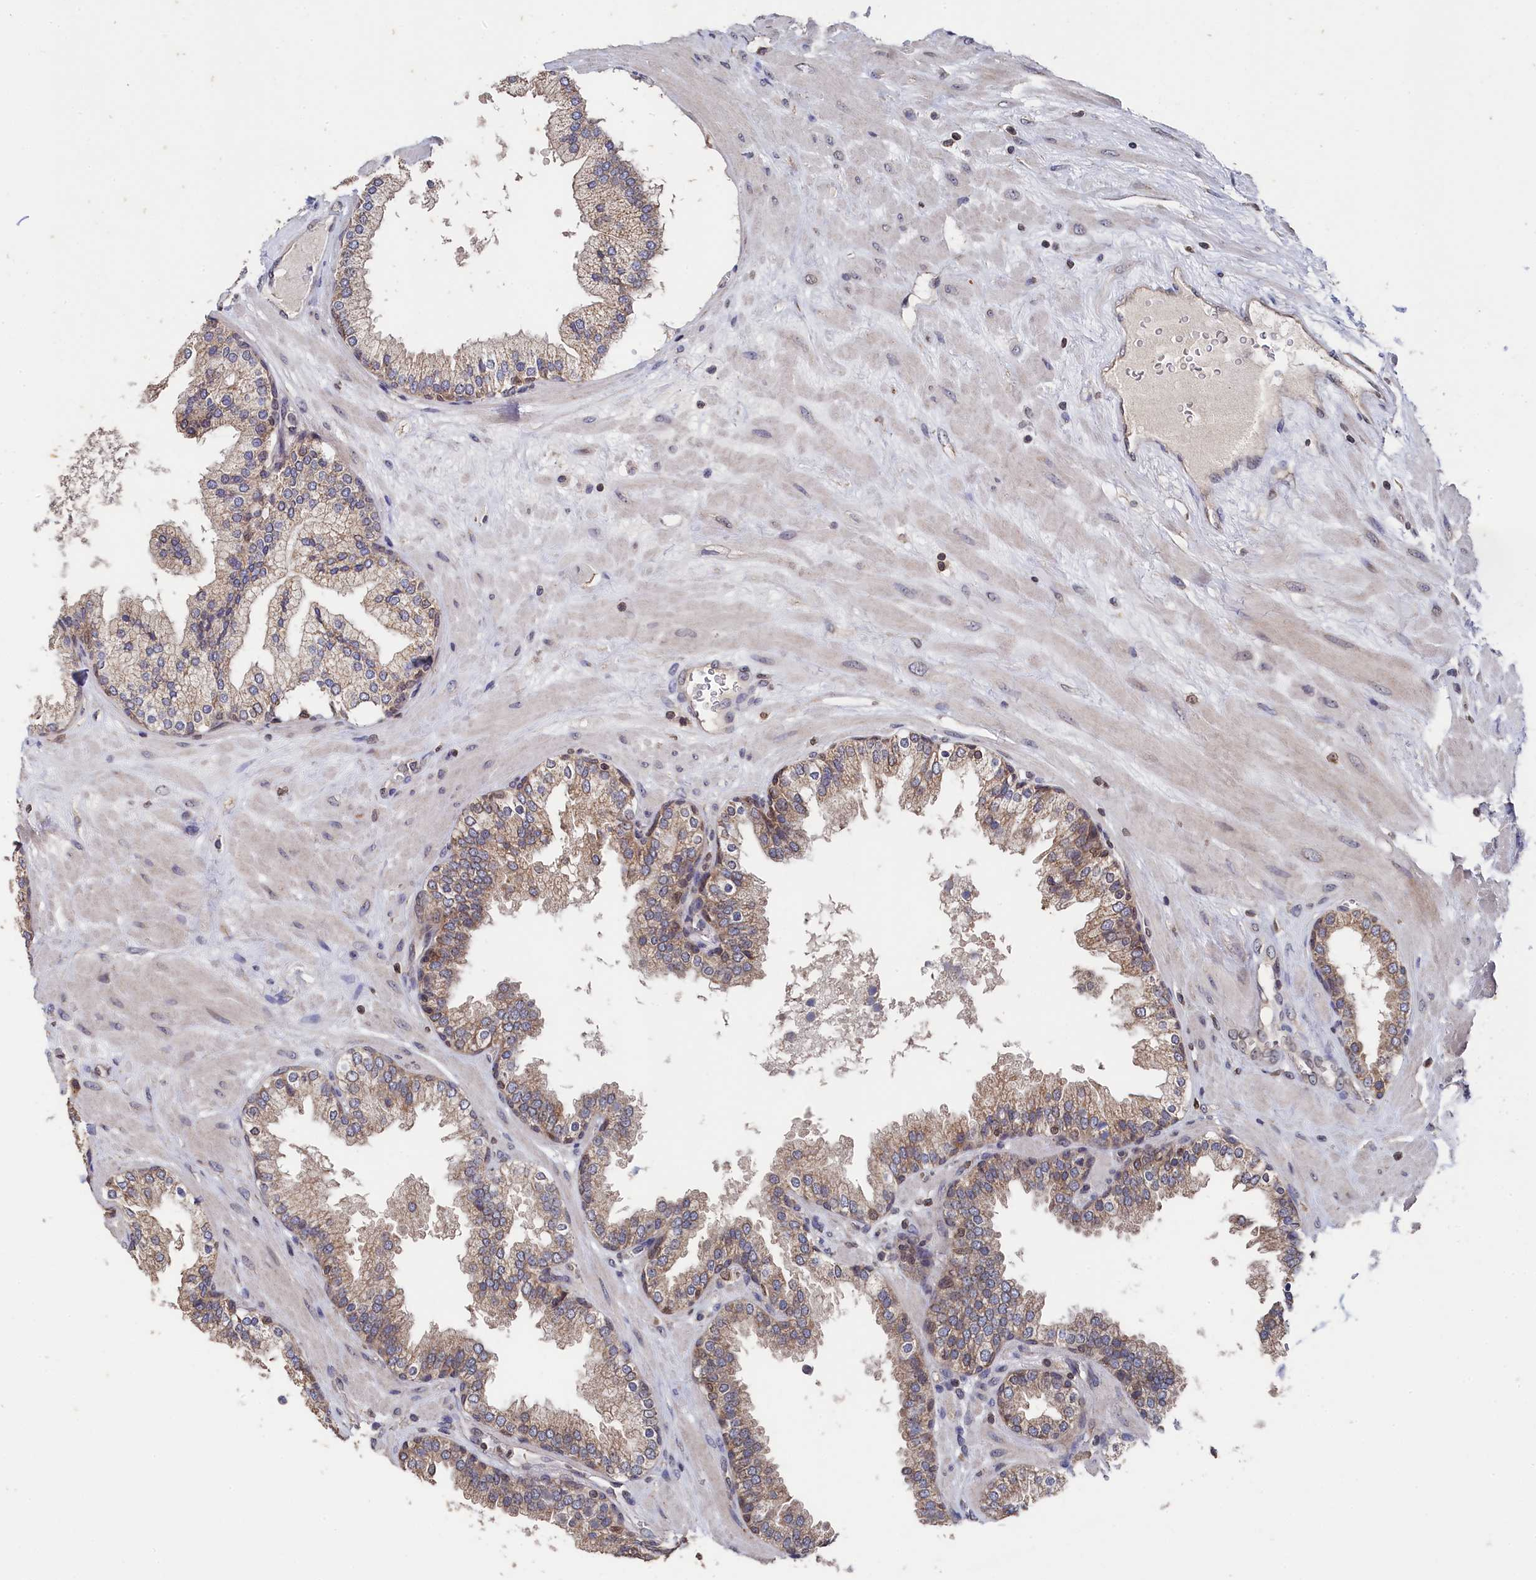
{"staining": {"intensity": "weak", "quantity": "25%-75%", "location": "cytoplasmic/membranous,nuclear"}, "tissue": "prostate", "cell_type": "Glandular cells", "image_type": "normal", "snomed": [{"axis": "morphology", "description": "Normal tissue, NOS"}, {"axis": "topography", "description": "Prostate"}], "caption": "The photomicrograph displays staining of benign prostate, revealing weak cytoplasmic/membranous,nuclear protein staining (brown color) within glandular cells. The staining is performed using DAB (3,3'-diaminobenzidine) brown chromogen to label protein expression. The nuclei are counter-stained blue using hematoxylin.", "gene": "ANKEF1", "patient": {"sex": "male", "age": 51}}